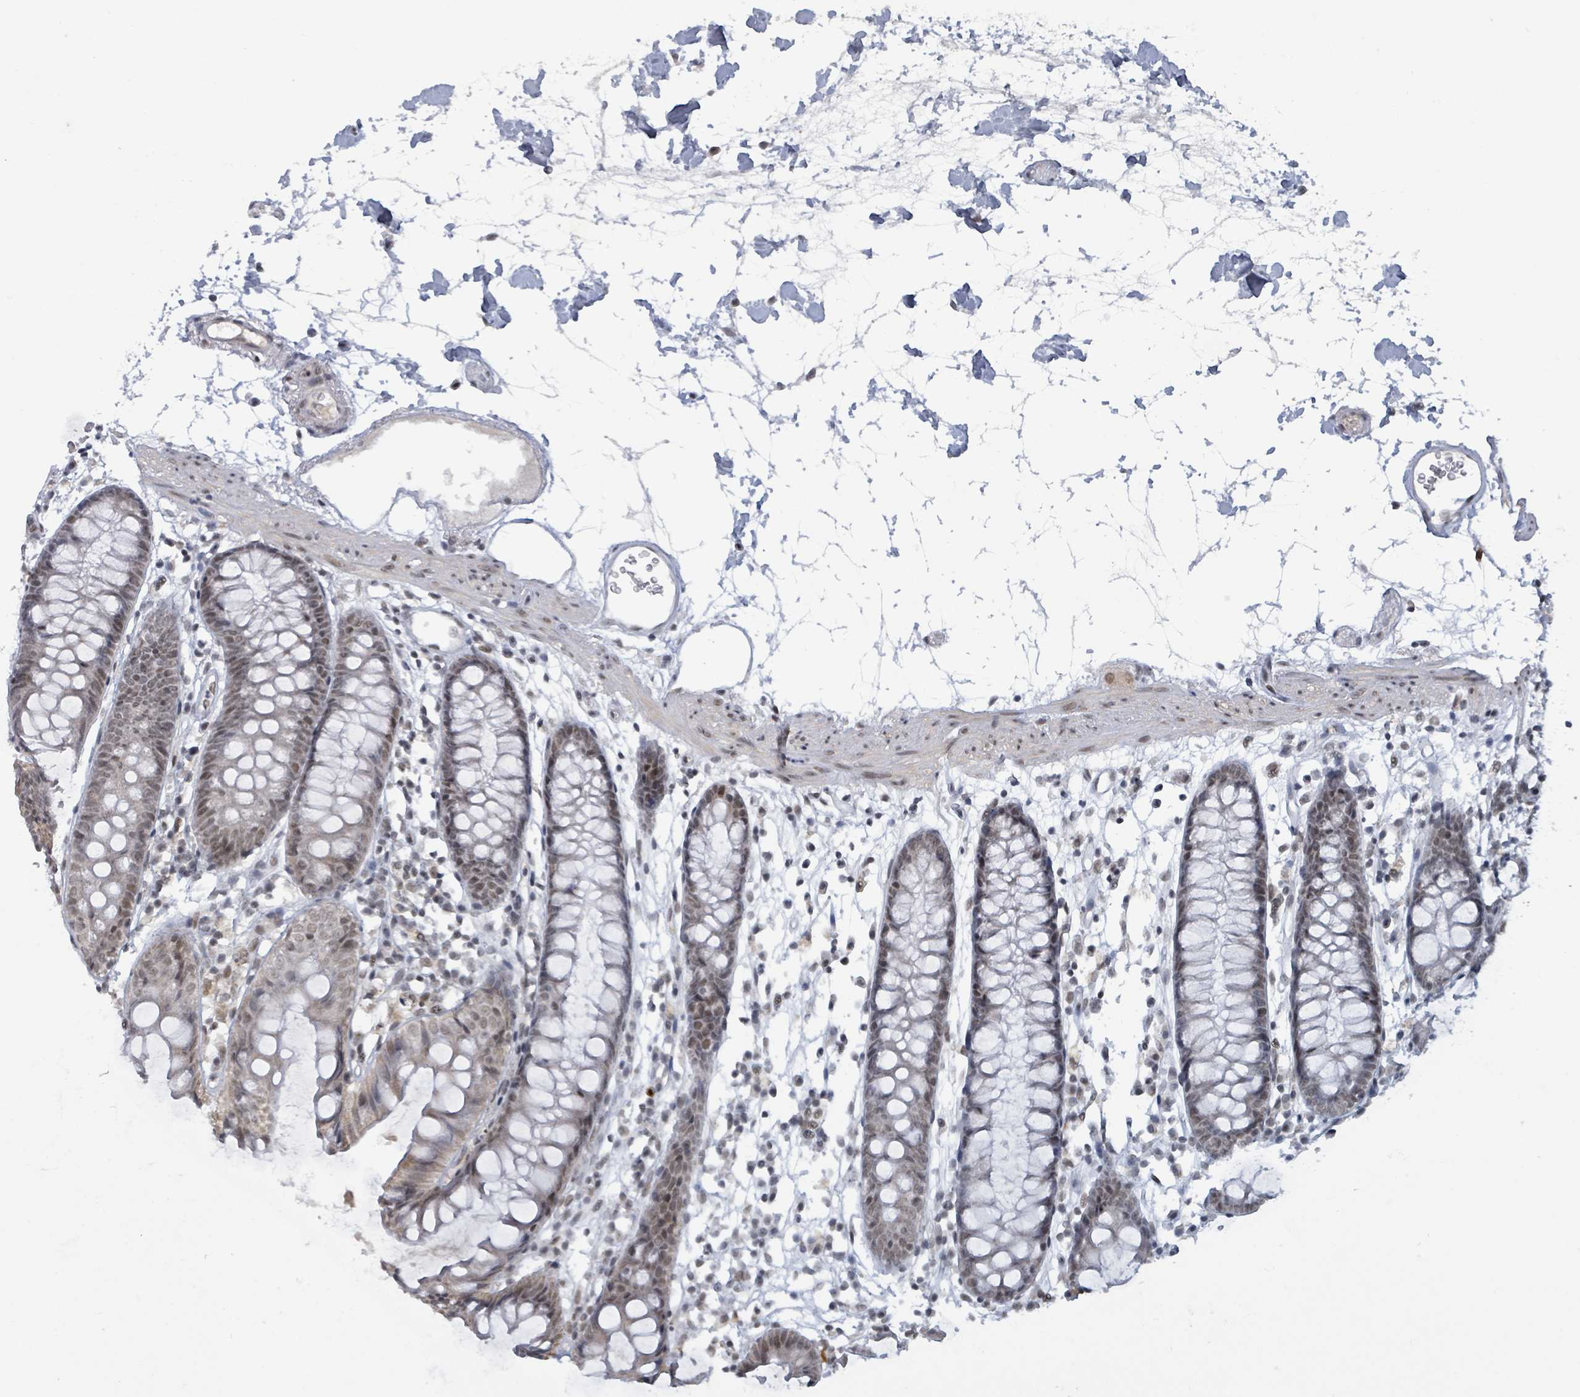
{"staining": {"intensity": "weak", "quantity": "<25%", "location": "nuclear"}, "tissue": "colon", "cell_type": "Endothelial cells", "image_type": "normal", "snomed": [{"axis": "morphology", "description": "Normal tissue, NOS"}, {"axis": "topography", "description": "Colon"}], "caption": "Immunohistochemical staining of benign human colon reveals no significant staining in endothelial cells.", "gene": "BANP", "patient": {"sex": "female", "age": 82}}